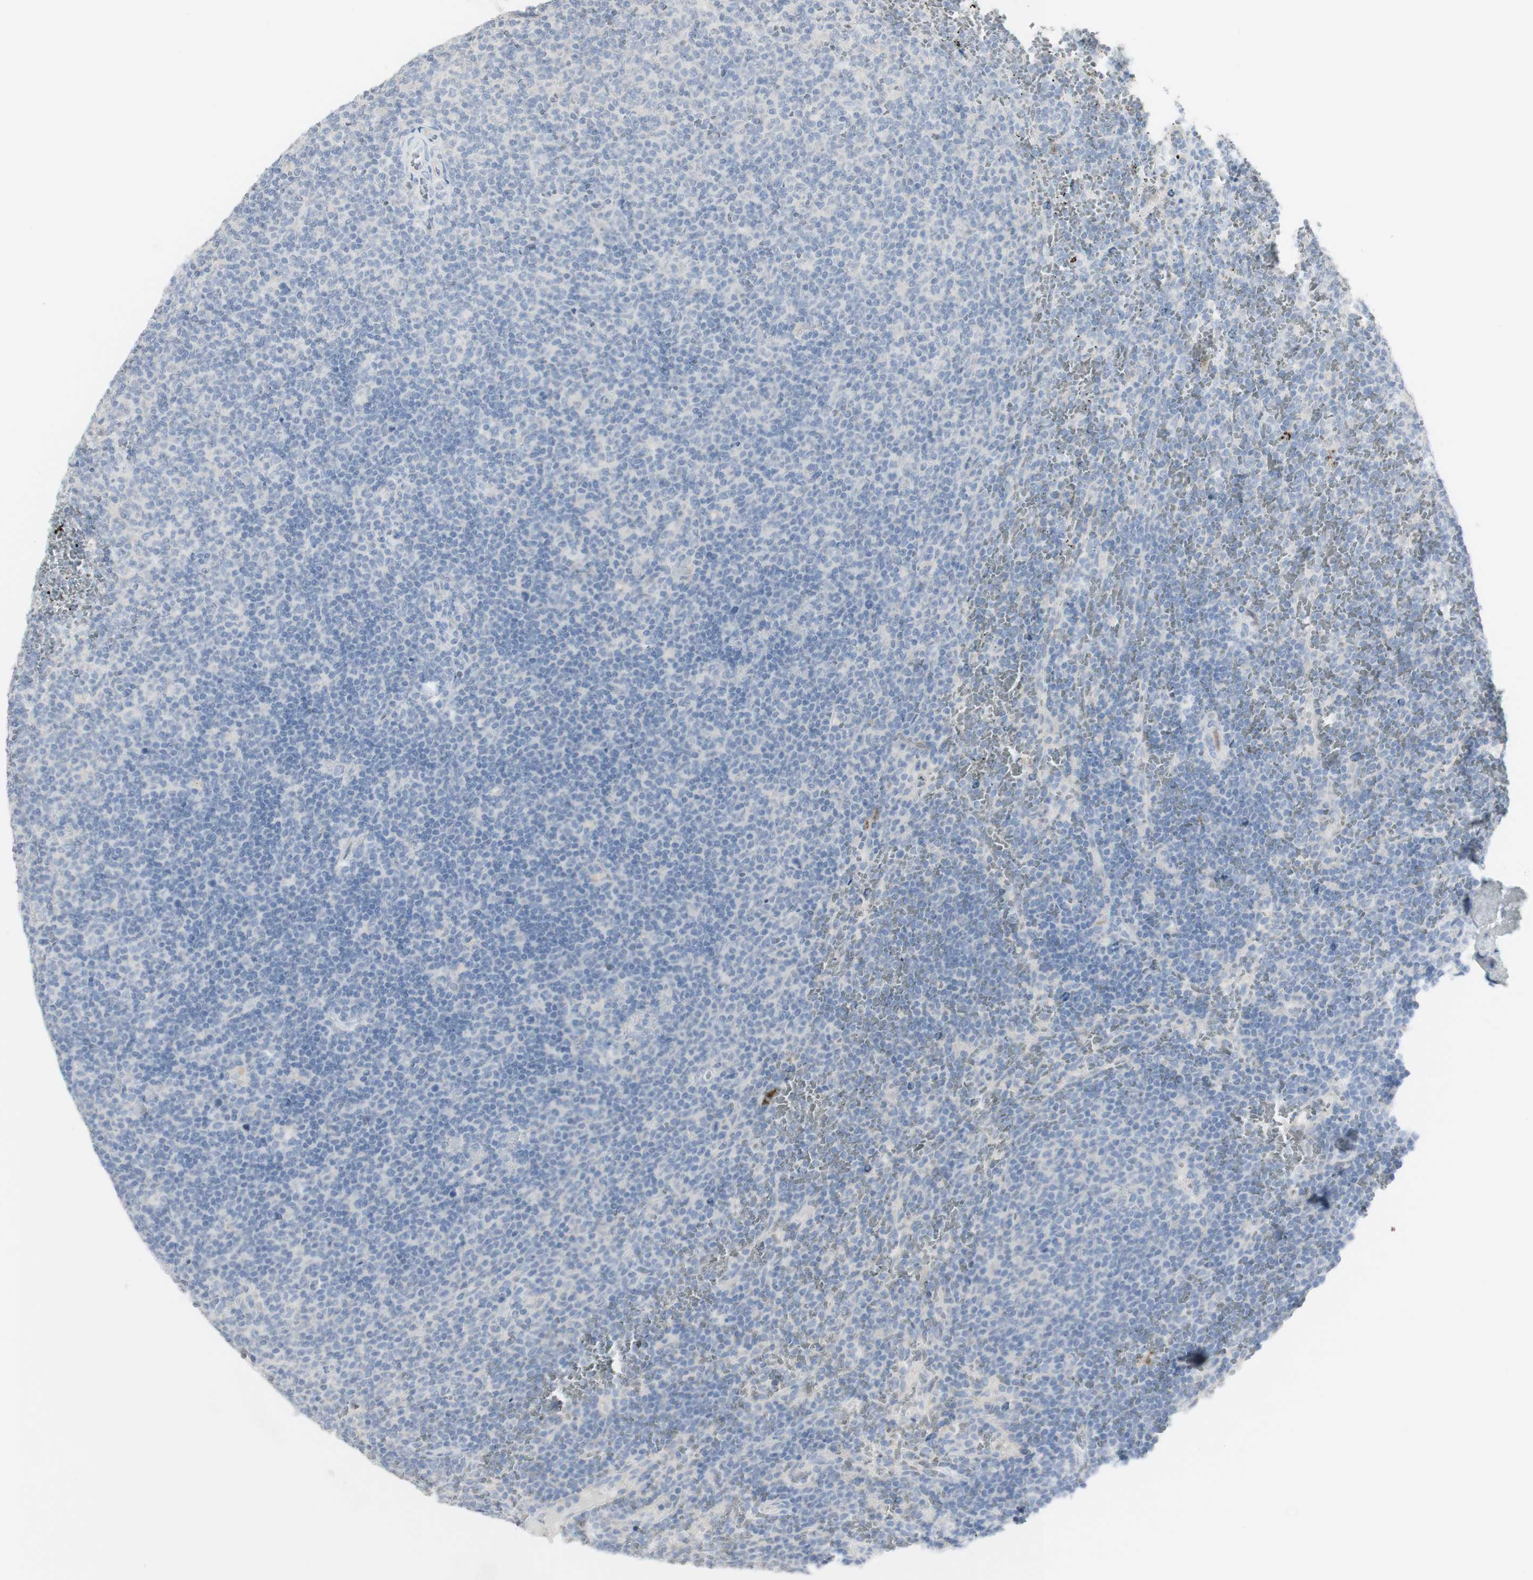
{"staining": {"intensity": "negative", "quantity": "none", "location": "none"}, "tissue": "lymphoma", "cell_type": "Tumor cells", "image_type": "cancer", "snomed": [{"axis": "morphology", "description": "Malignant lymphoma, non-Hodgkin's type, Low grade"}, {"axis": "topography", "description": "Spleen"}], "caption": "IHC histopathology image of human lymphoma stained for a protein (brown), which demonstrates no staining in tumor cells. (Stains: DAB (3,3'-diaminobenzidine) immunohistochemistry with hematoxylin counter stain, Microscopy: brightfield microscopy at high magnification).", "gene": "CD207", "patient": {"sex": "female", "age": 50}}